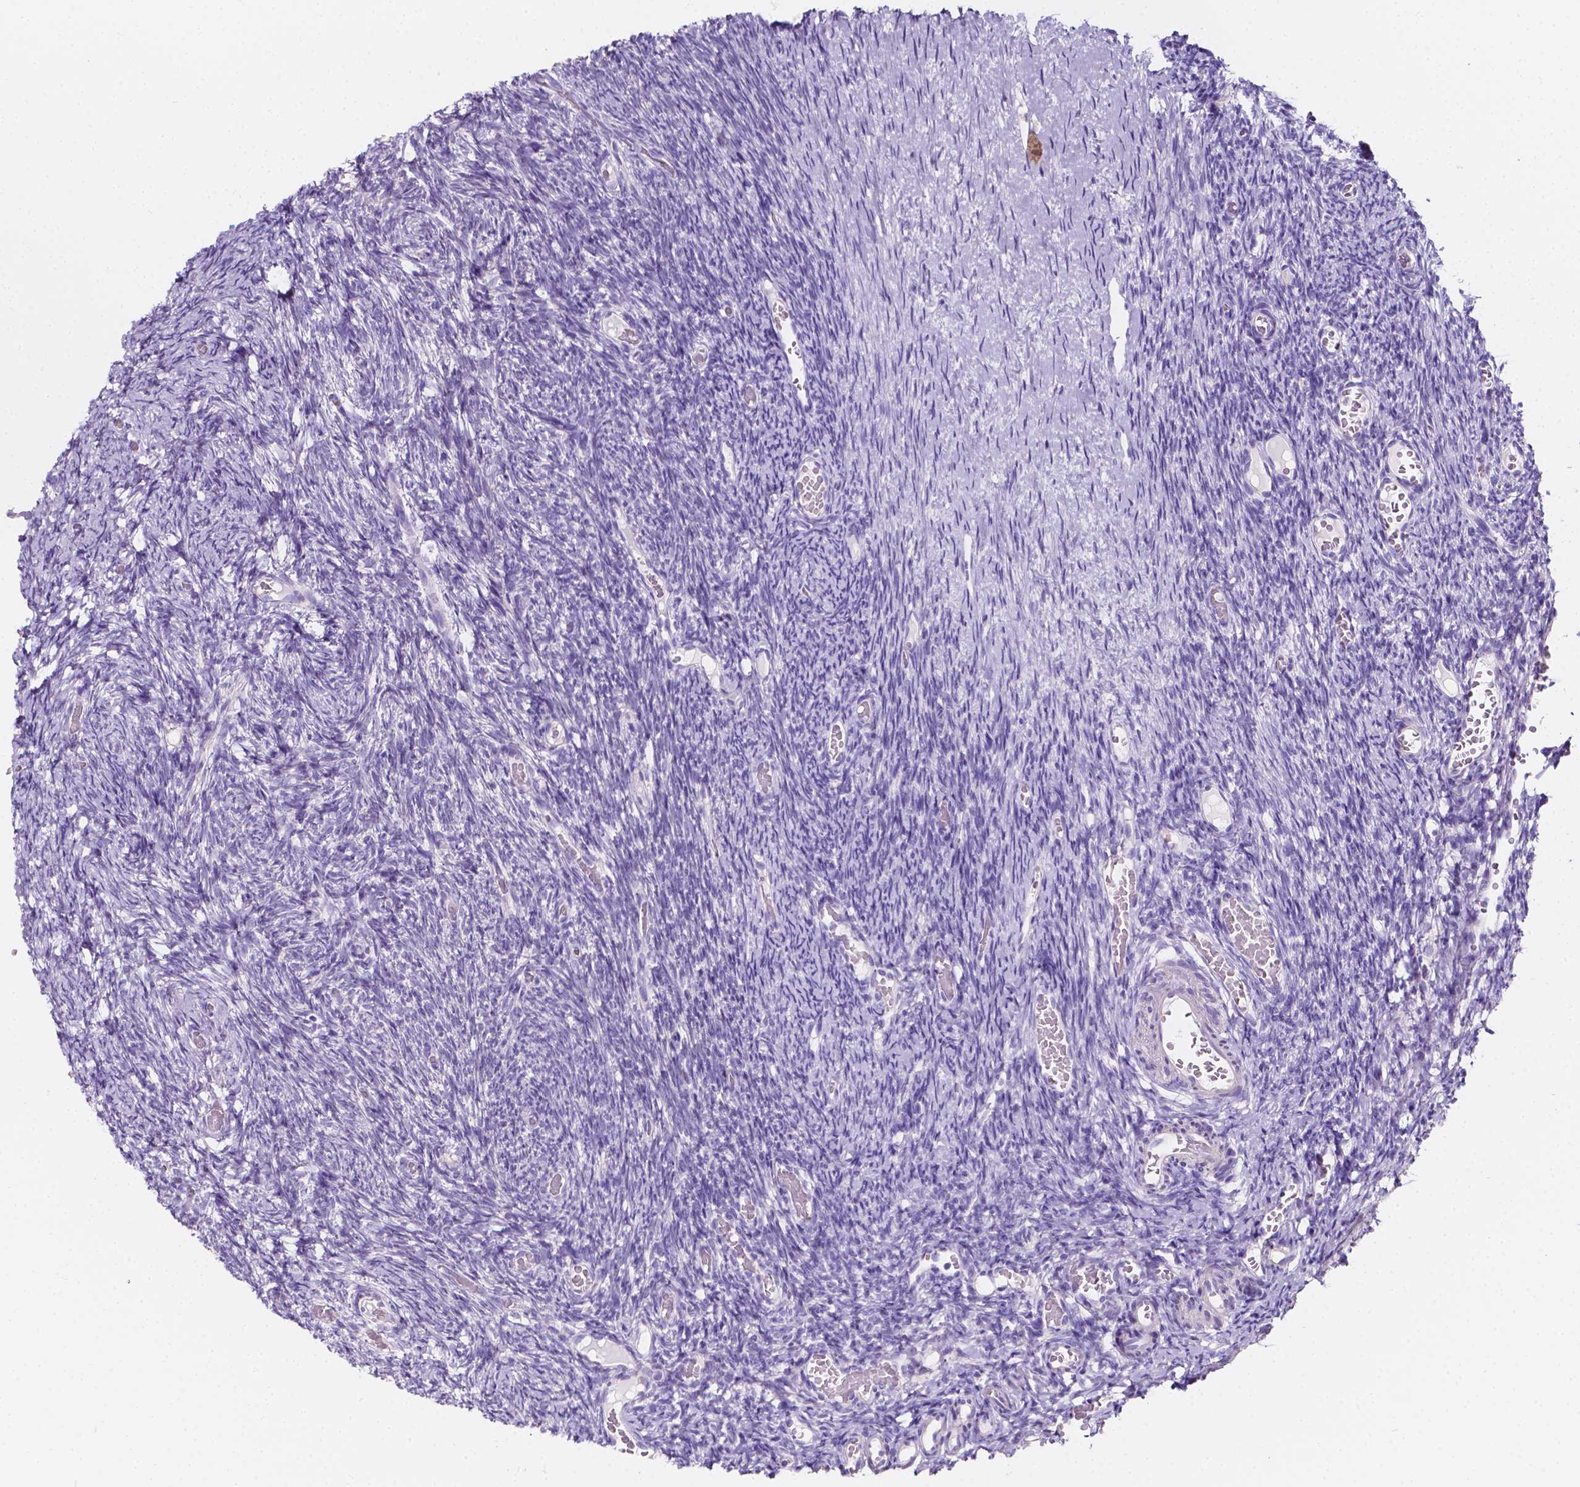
{"staining": {"intensity": "negative", "quantity": "none", "location": "none"}, "tissue": "ovary", "cell_type": "Follicle cells", "image_type": "normal", "snomed": [{"axis": "morphology", "description": "Normal tissue, NOS"}, {"axis": "topography", "description": "Ovary"}], "caption": "This is an IHC micrograph of benign human ovary. There is no expression in follicle cells.", "gene": "CLSTN2", "patient": {"sex": "female", "age": 39}}